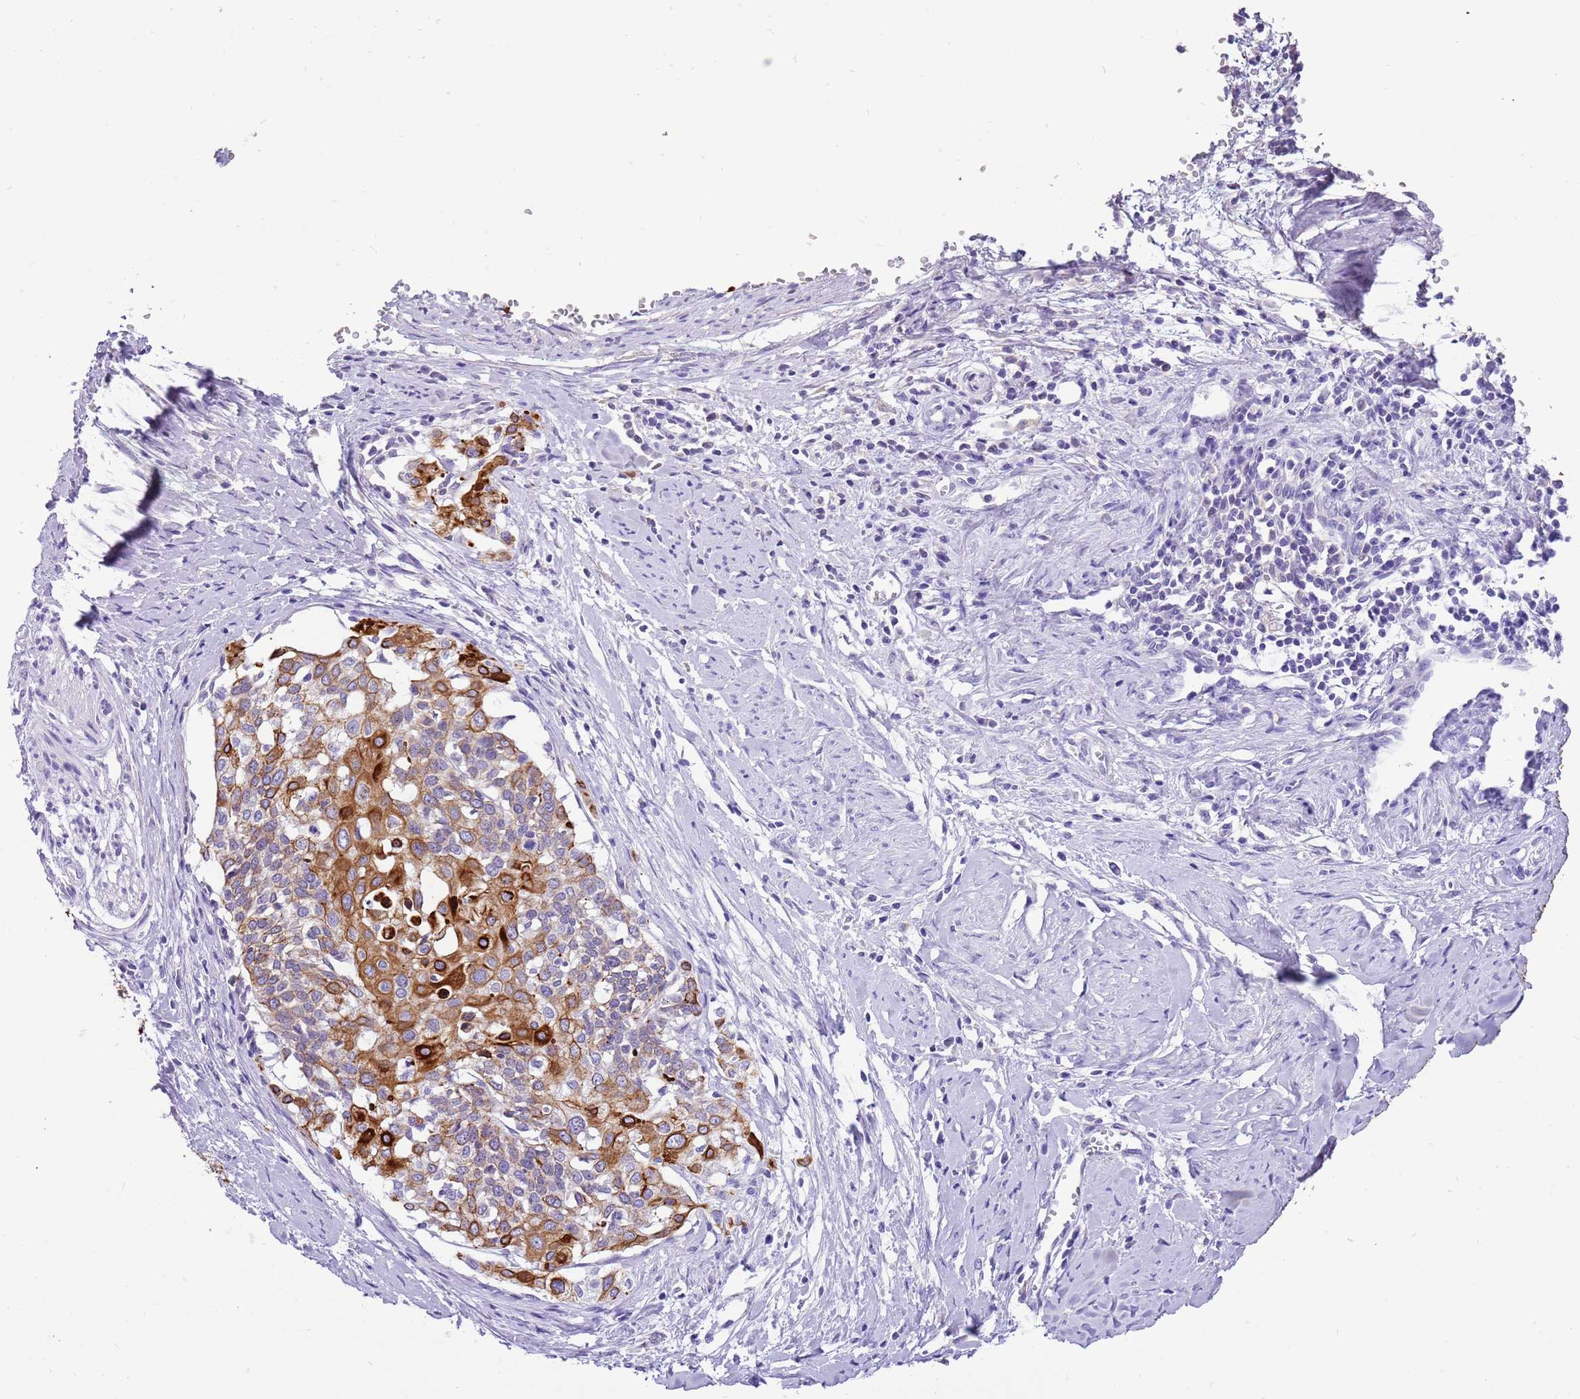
{"staining": {"intensity": "strong", "quantity": "25%-75%", "location": "cytoplasmic/membranous"}, "tissue": "cervical cancer", "cell_type": "Tumor cells", "image_type": "cancer", "snomed": [{"axis": "morphology", "description": "Squamous cell carcinoma, NOS"}, {"axis": "topography", "description": "Cervix"}], "caption": "This is a histology image of IHC staining of cervical cancer, which shows strong positivity in the cytoplasmic/membranous of tumor cells.", "gene": "R3HDM4", "patient": {"sex": "female", "age": 44}}